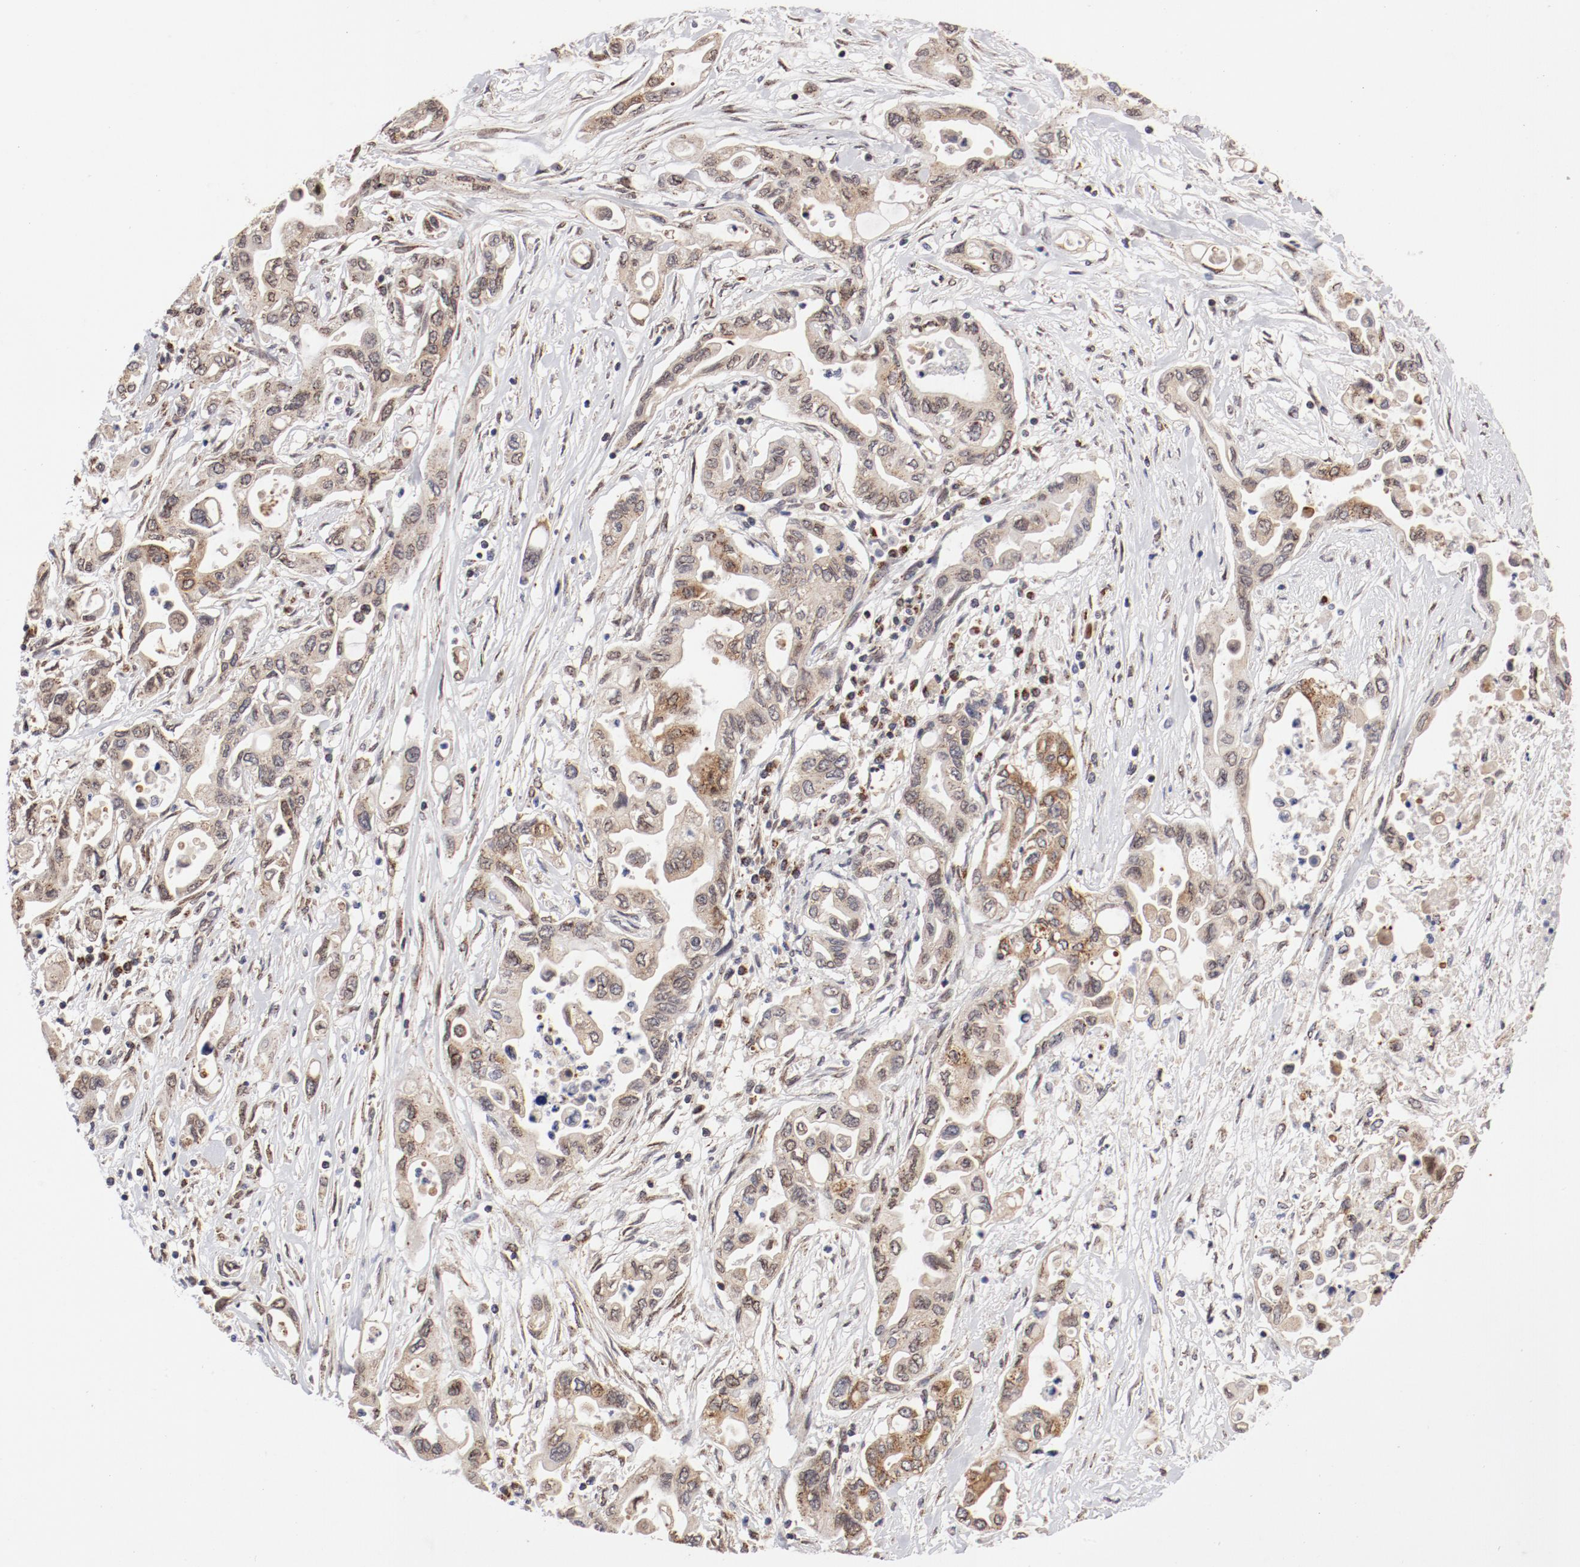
{"staining": {"intensity": "moderate", "quantity": "<25%", "location": "cytoplasmic/membranous"}, "tissue": "pancreatic cancer", "cell_type": "Tumor cells", "image_type": "cancer", "snomed": [{"axis": "morphology", "description": "Adenocarcinoma, NOS"}, {"axis": "topography", "description": "Pancreas"}], "caption": "A brown stain labels moderate cytoplasmic/membranous positivity of a protein in pancreatic cancer (adenocarcinoma) tumor cells. Using DAB (3,3'-diaminobenzidine) (brown) and hematoxylin (blue) stains, captured at high magnification using brightfield microscopy.", "gene": "RPL12", "patient": {"sex": "female", "age": 57}}